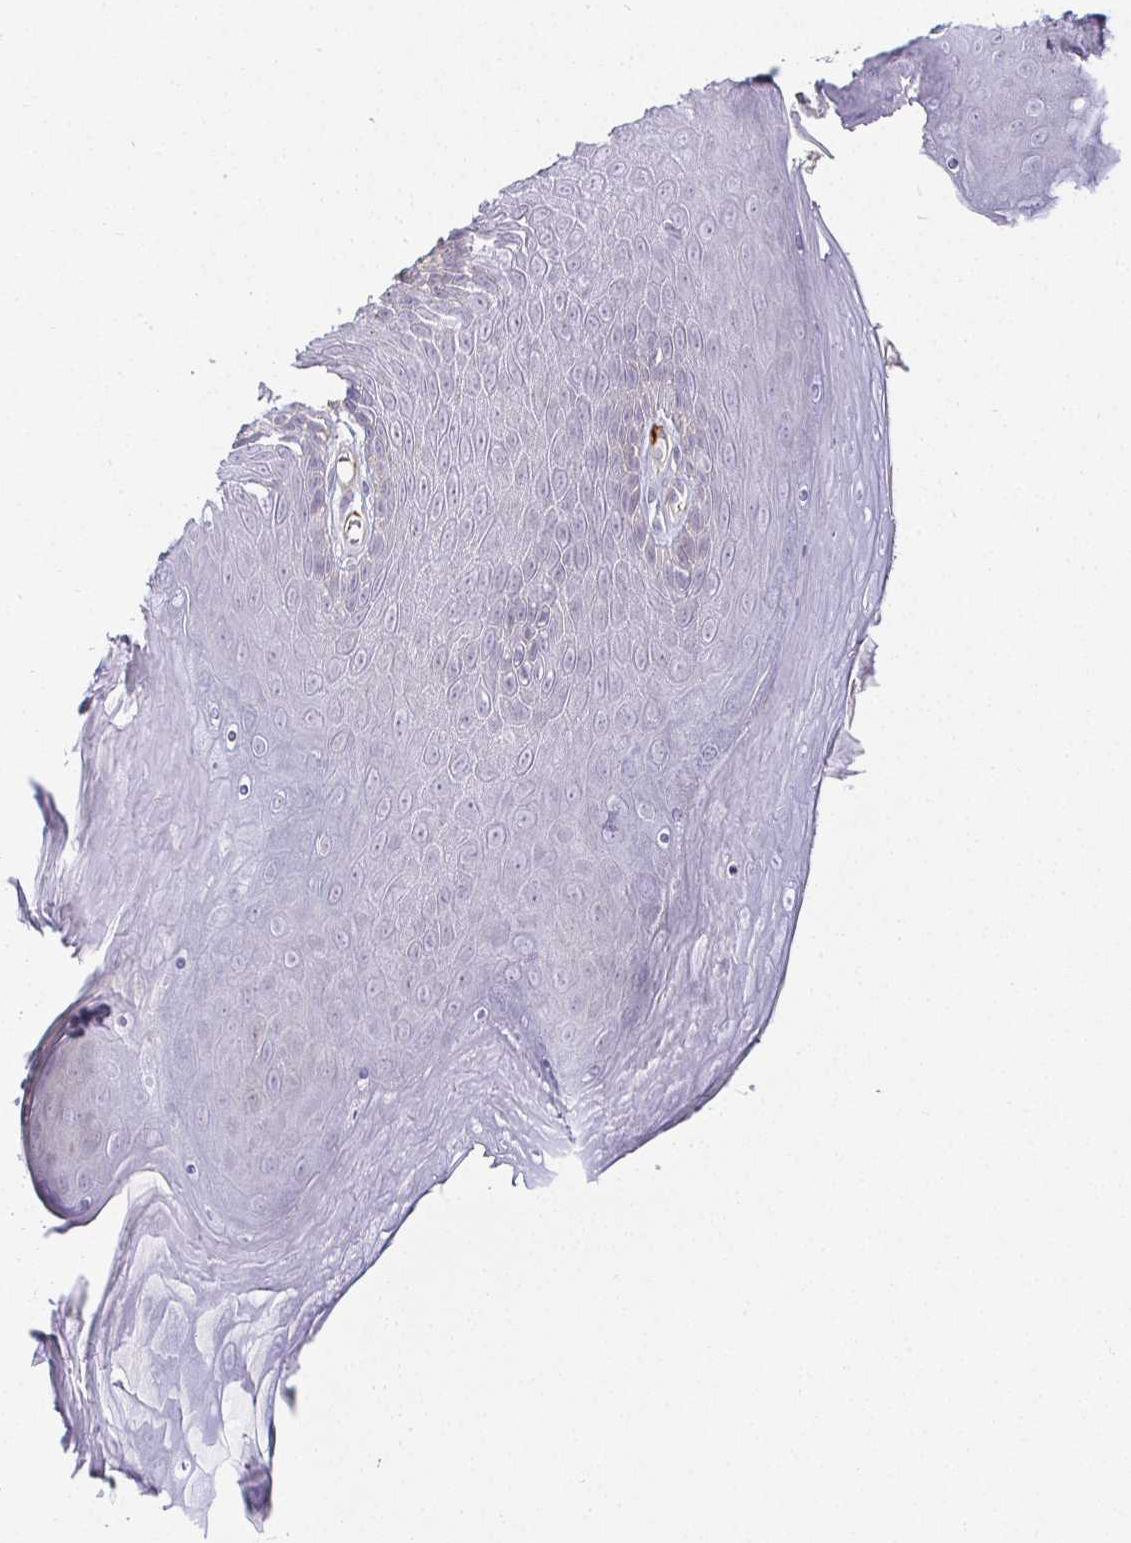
{"staining": {"intensity": "negative", "quantity": "none", "location": "none"}, "tissue": "skin", "cell_type": "Epidermal cells", "image_type": "normal", "snomed": [{"axis": "morphology", "description": "Normal tissue, NOS"}, {"axis": "topography", "description": "Anal"}, {"axis": "topography", "description": "Peripheral nerve tissue"}], "caption": "This is a photomicrograph of IHC staining of unremarkable skin, which shows no positivity in epidermal cells.", "gene": "ACAN", "patient": {"sex": "male", "age": 53}}